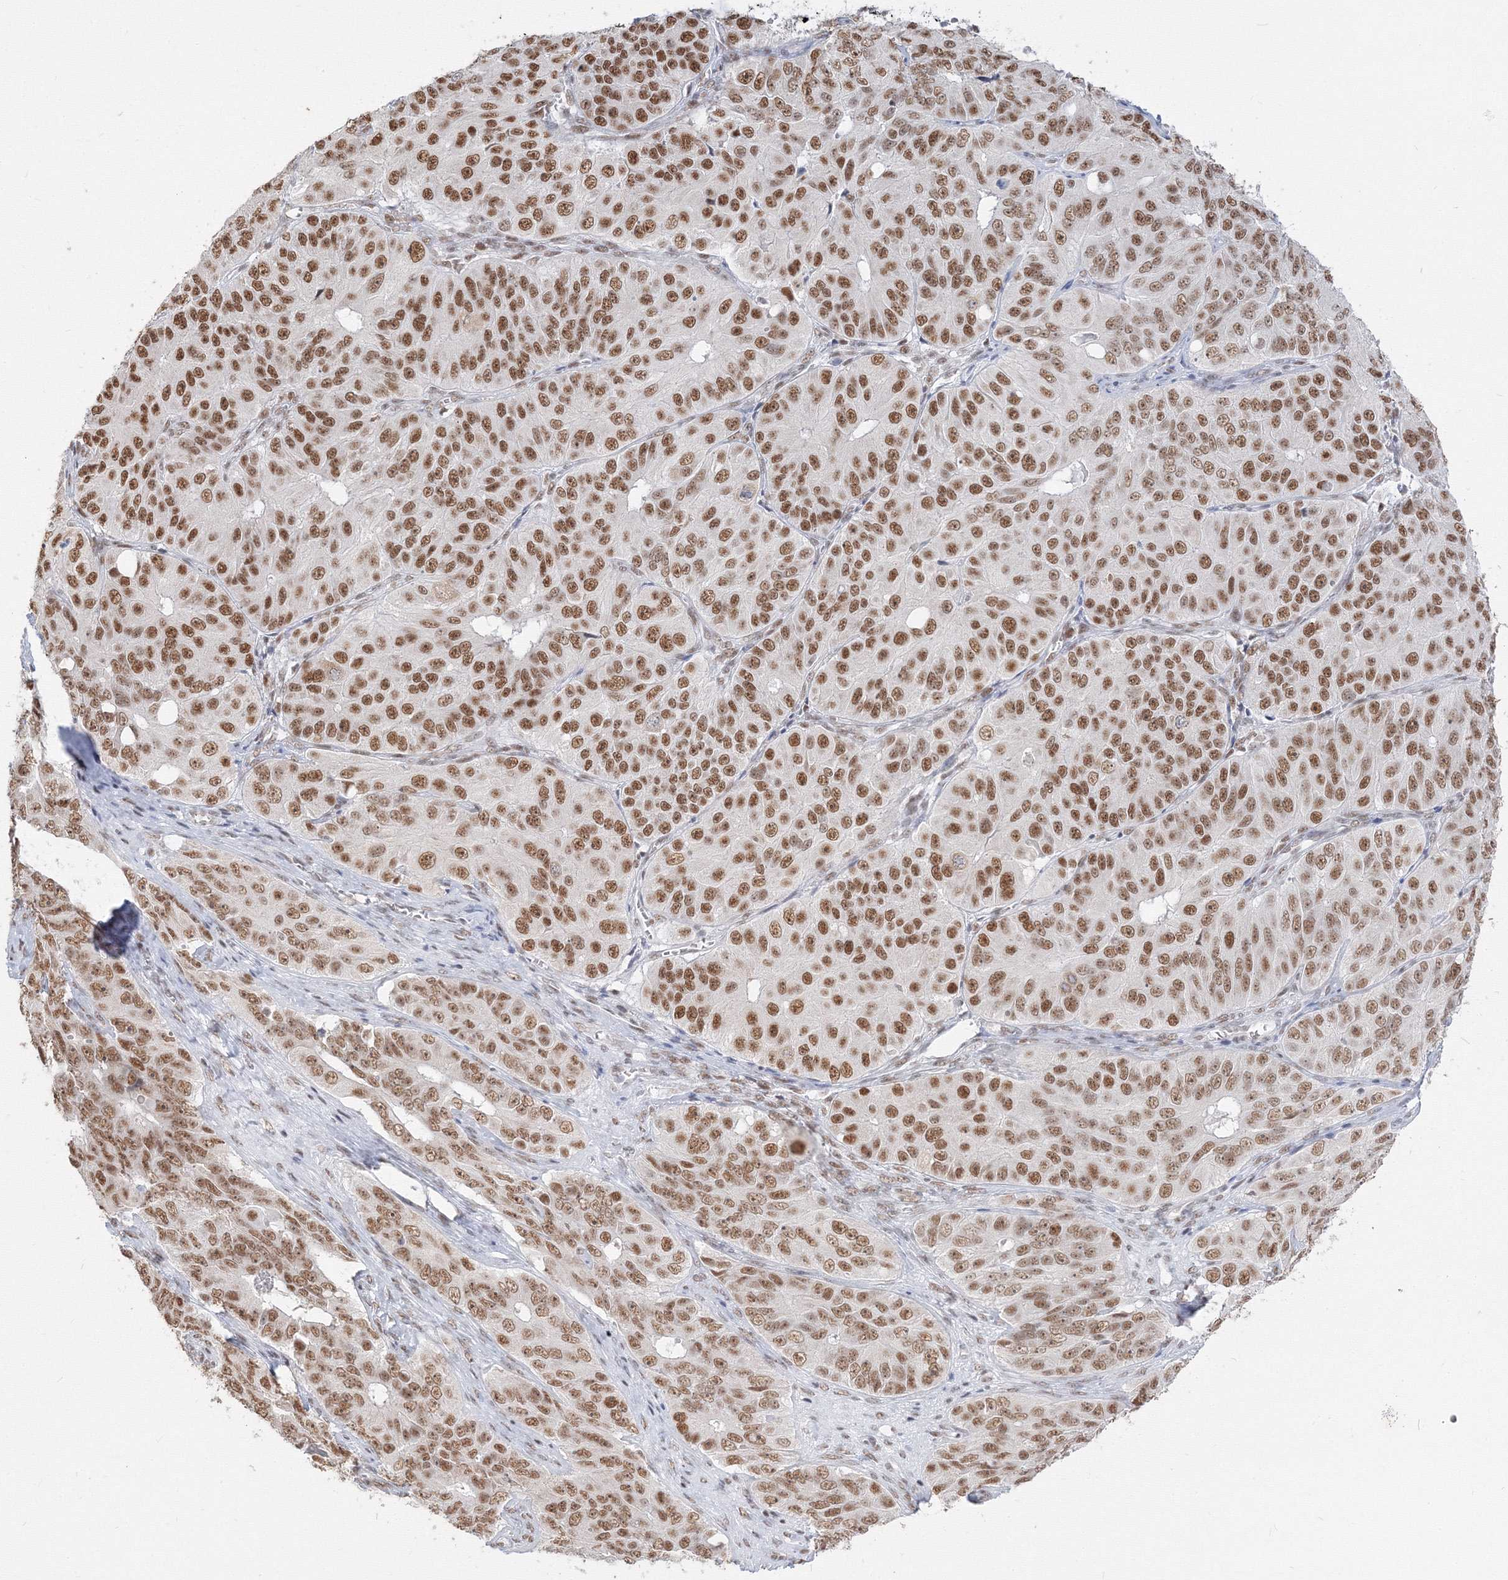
{"staining": {"intensity": "moderate", "quantity": ">75%", "location": "nuclear"}, "tissue": "ovarian cancer", "cell_type": "Tumor cells", "image_type": "cancer", "snomed": [{"axis": "morphology", "description": "Carcinoma, endometroid"}, {"axis": "topography", "description": "Ovary"}], "caption": "Immunohistochemical staining of human ovarian cancer exhibits medium levels of moderate nuclear staining in approximately >75% of tumor cells. The protein is shown in brown color, while the nuclei are stained blue.", "gene": "PPP4R2", "patient": {"sex": "female", "age": 51}}